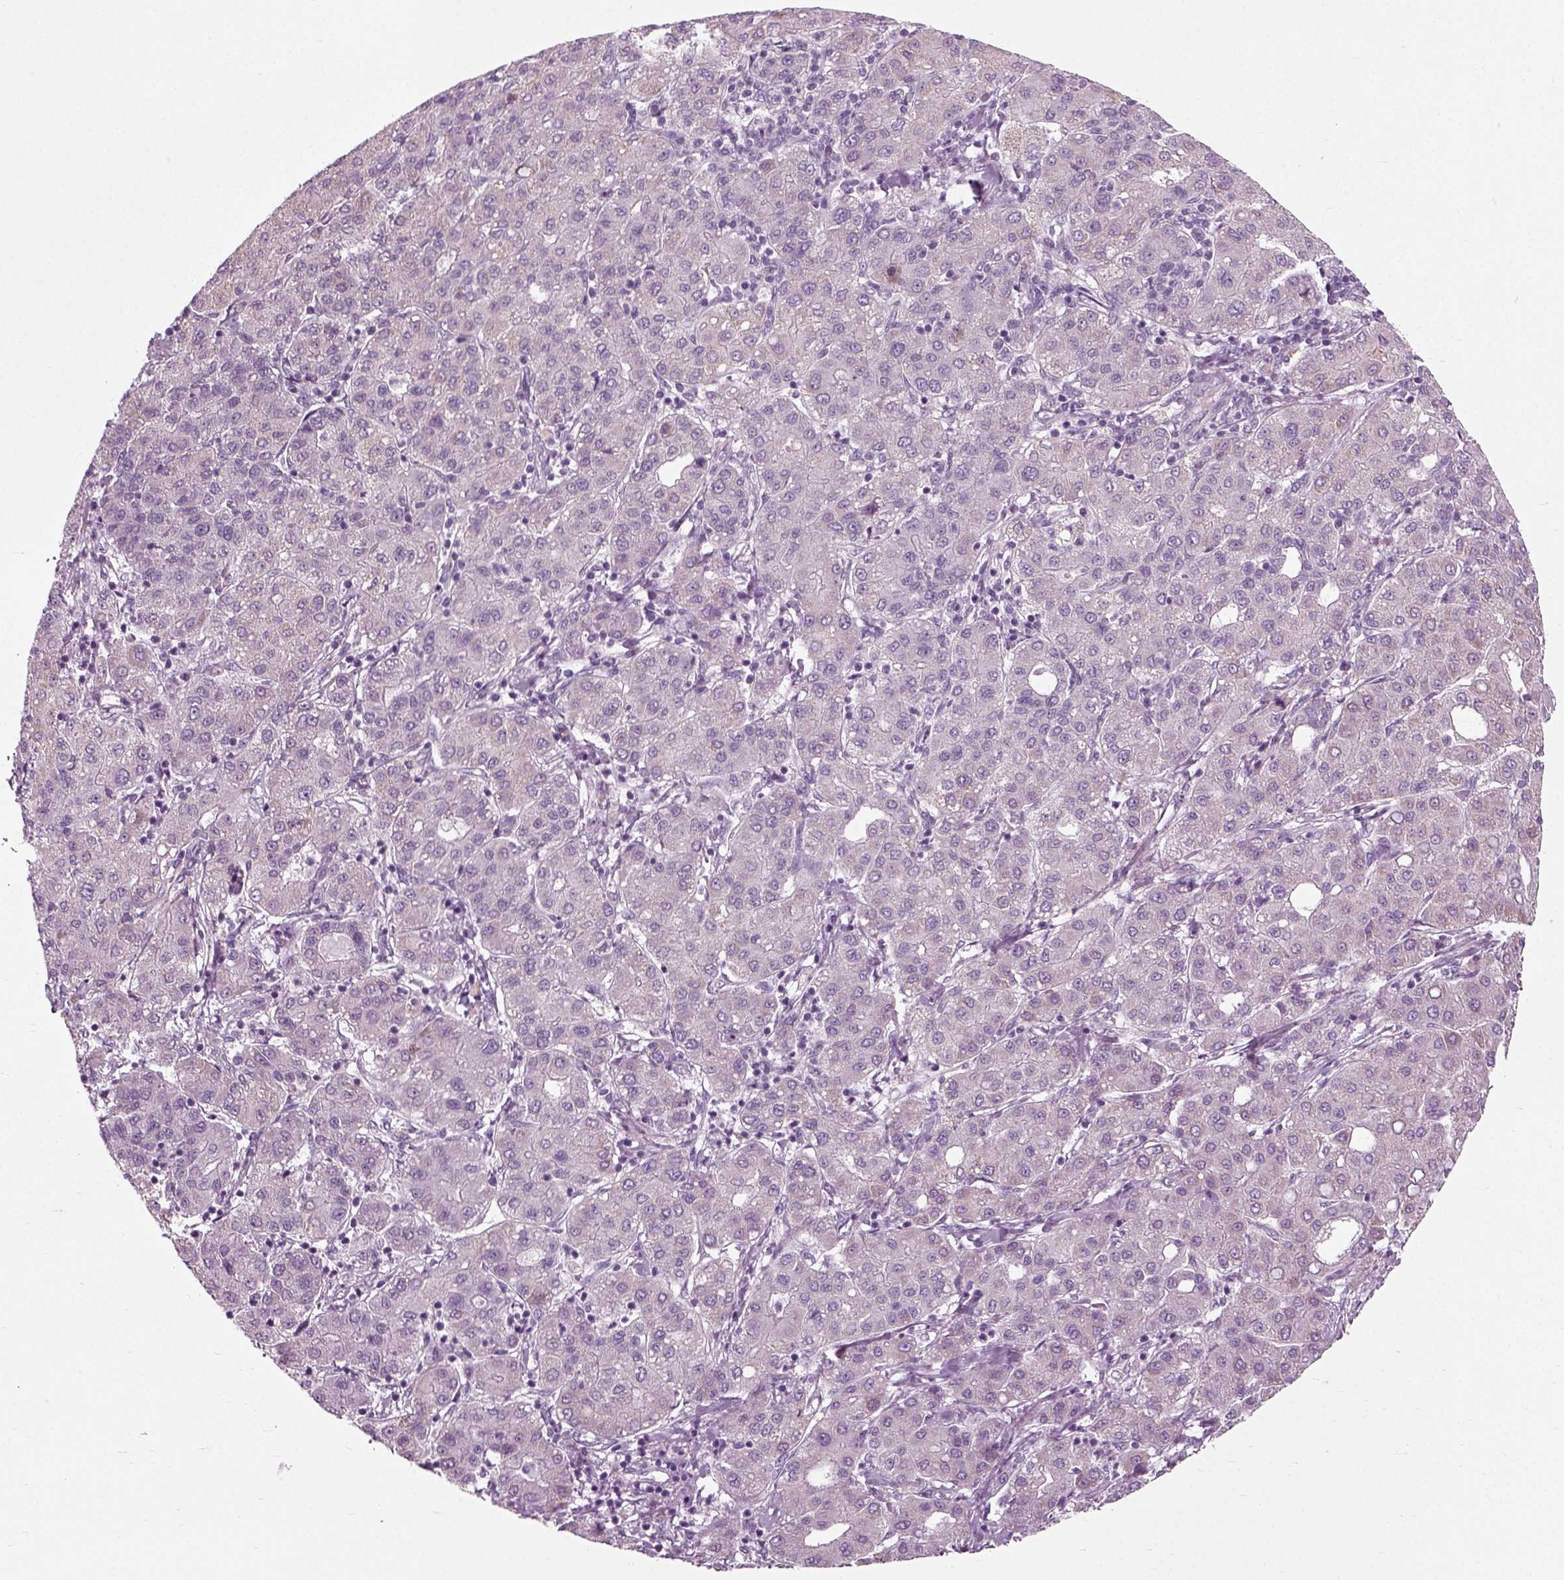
{"staining": {"intensity": "negative", "quantity": "none", "location": "none"}, "tissue": "liver cancer", "cell_type": "Tumor cells", "image_type": "cancer", "snomed": [{"axis": "morphology", "description": "Carcinoma, Hepatocellular, NOS"}, {"axis": "topography", "description": "Liver"}], "caption": "This is a micrograph of immunohistochemistry (IHC) staining of liver hepatocellular carcinoma, which shows no staining in tumor cells.", "gene": "SCG5", "patient": {"sex": "male", "age": 65}}